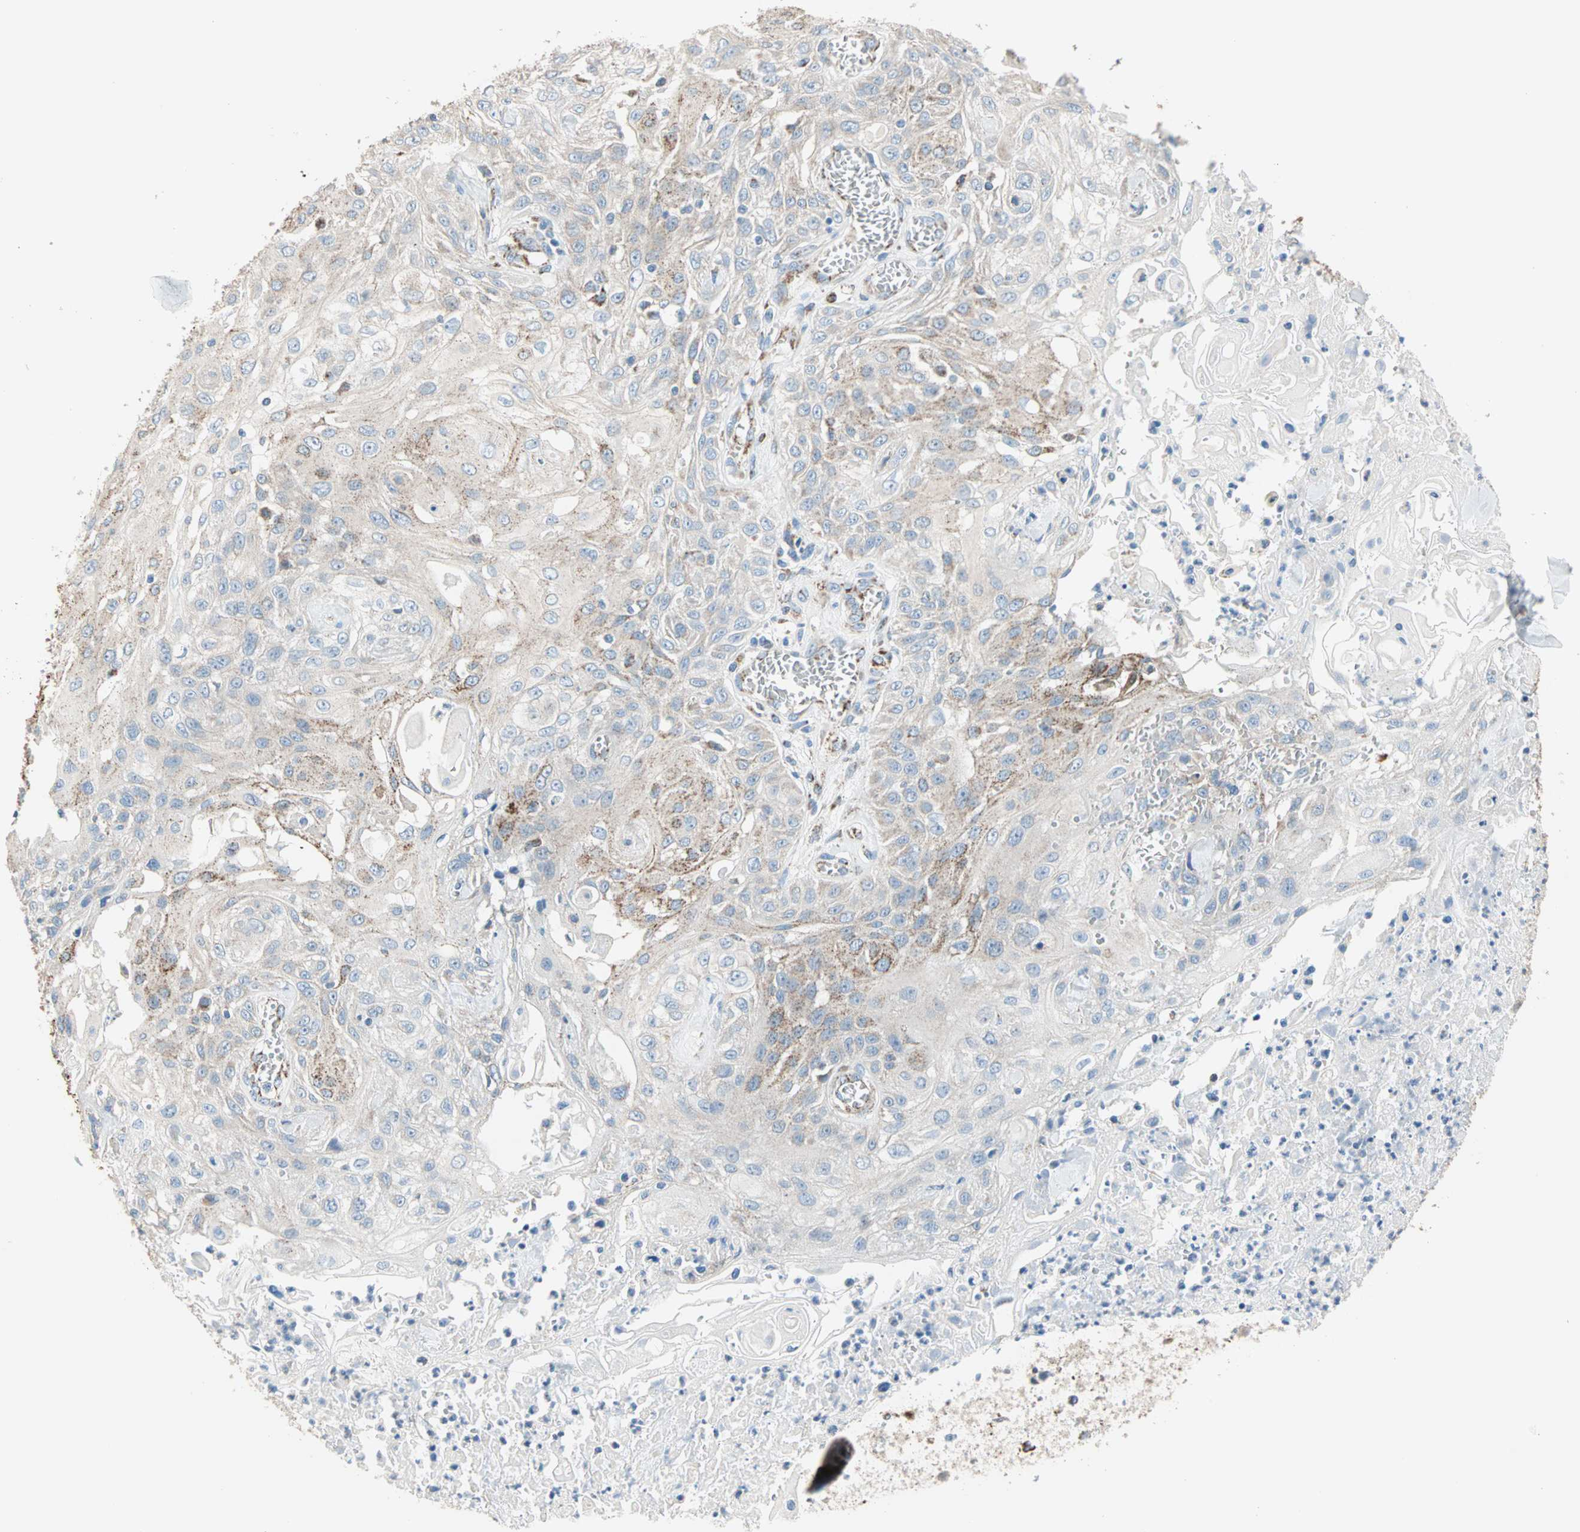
{"staining": {"intensity": "weak", "quantity": "<25%", "location": "cytoplasmic/membranous"}, "tissue": "skin cancer", "cell_type": "Tumor cells", "image_type": "cancer", "snomed": [{"axis": "morphology", "description": "Squamous cell carcinoma, NOS"}, {"axis": "morphology", "description": "Squamous cell carcinoma, metastatic, NOS"}, {"axis": "topography", "description": "Skin"}, {"axis": "topography", "description": "Lymph node"}], "caption": "Metastatic squamous cell carcinoma (skin) was stained to show a protein in brown. There is no significant expression in tumor cells.", "gene": "TST", "patient": {"sex": "male", "age": 75}}